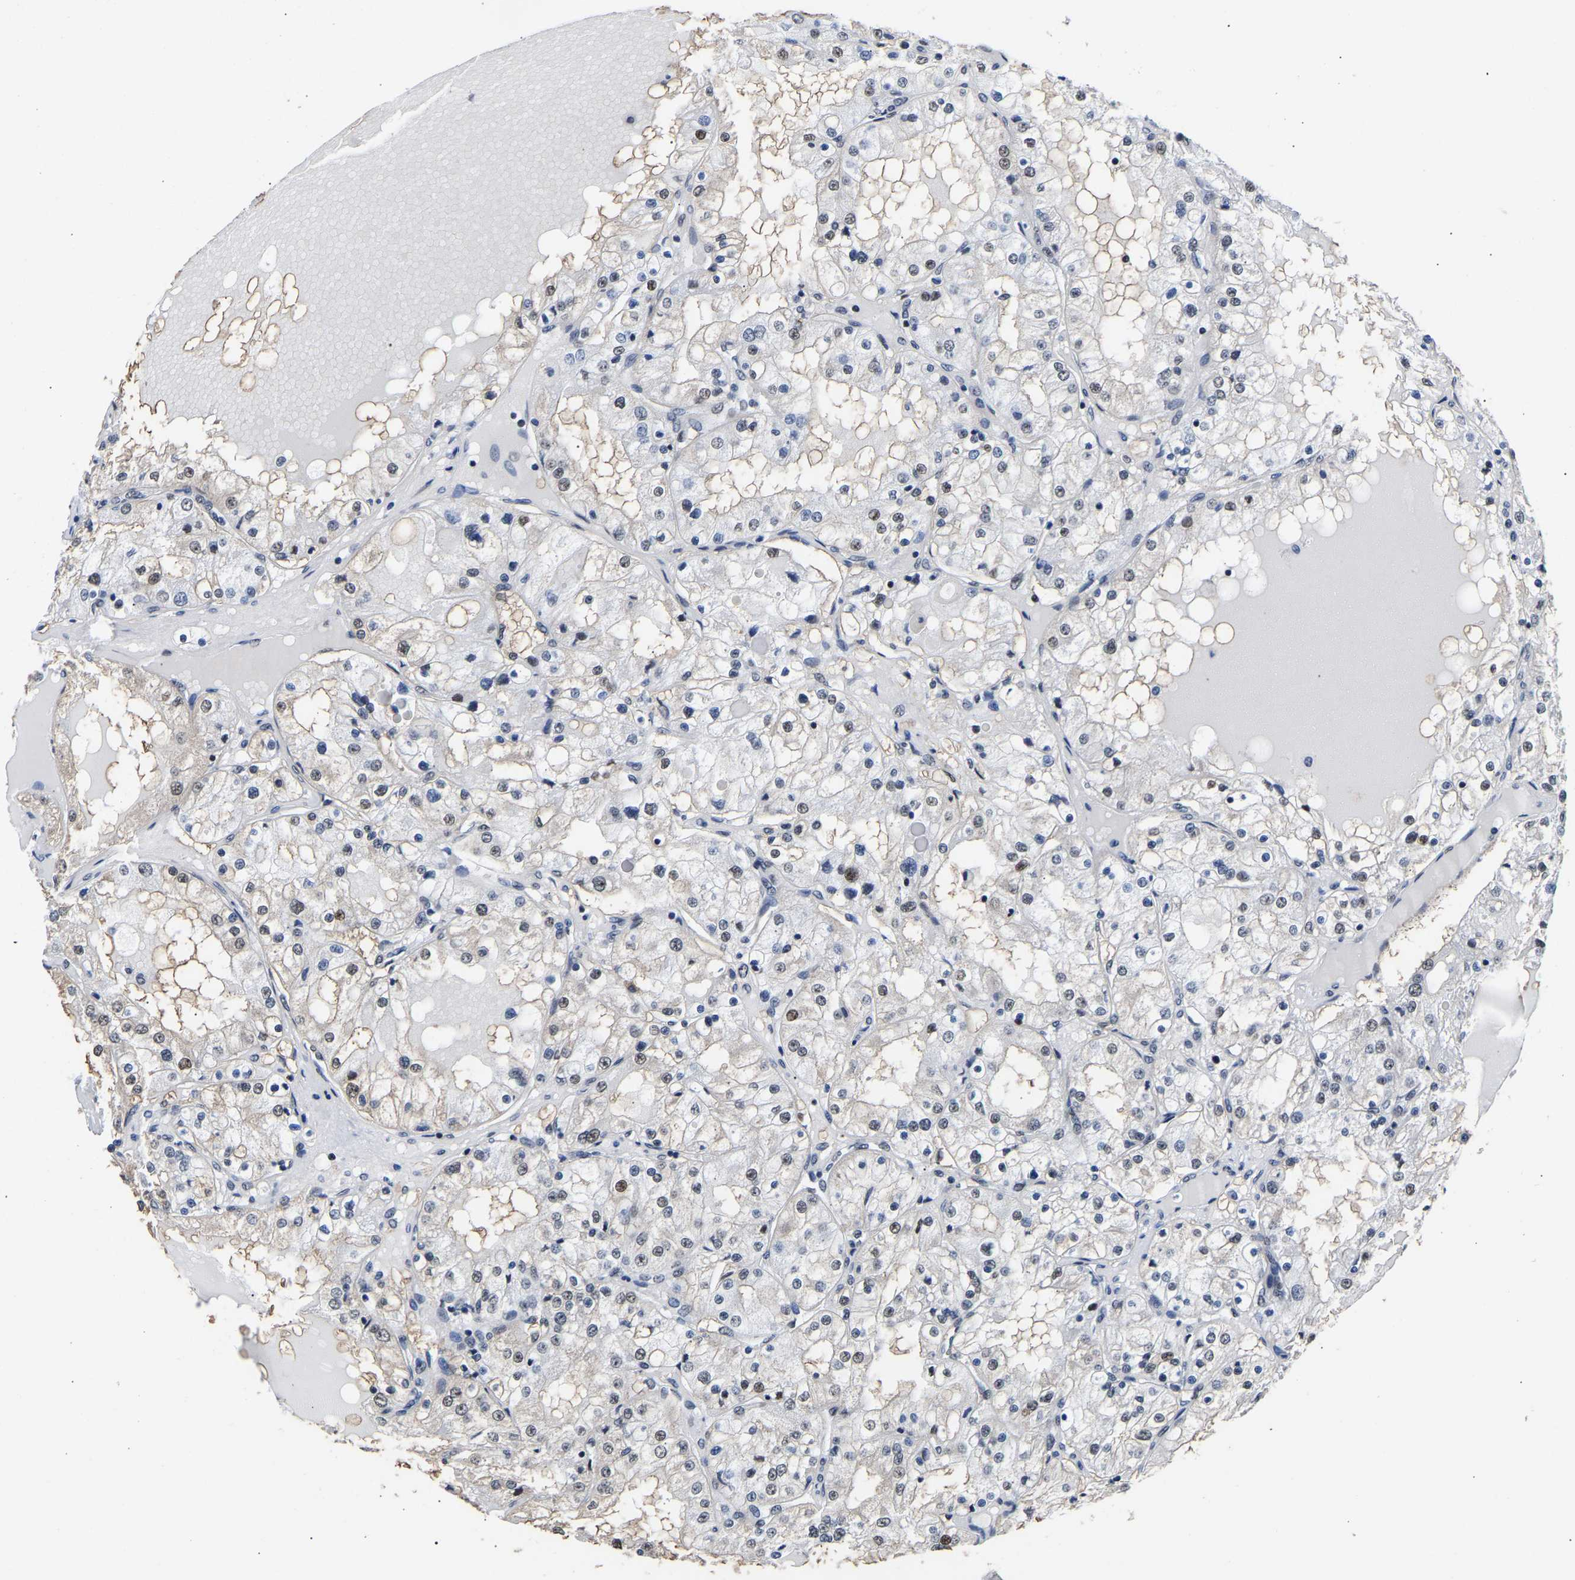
{"staining": {"intensity": "moderate", "quantity": "<25%", "location": "nuclear"}, "tissue": "renal cancer", "cell_type": "Tumor cells", "image_type": "cancer", "snomed": [{"axis": "morphology", "description": "Adenocarcinoma, NOS"}, {"axis": "topography", "description": "Kidney"}], "caption": "An image of human adenocarcinoma (renal) stained for a protein reveals moderate nuclear brown staining in tumor cells.", "gene": "PTRHD1", "patient": {"sex": "male", "age": 68}}